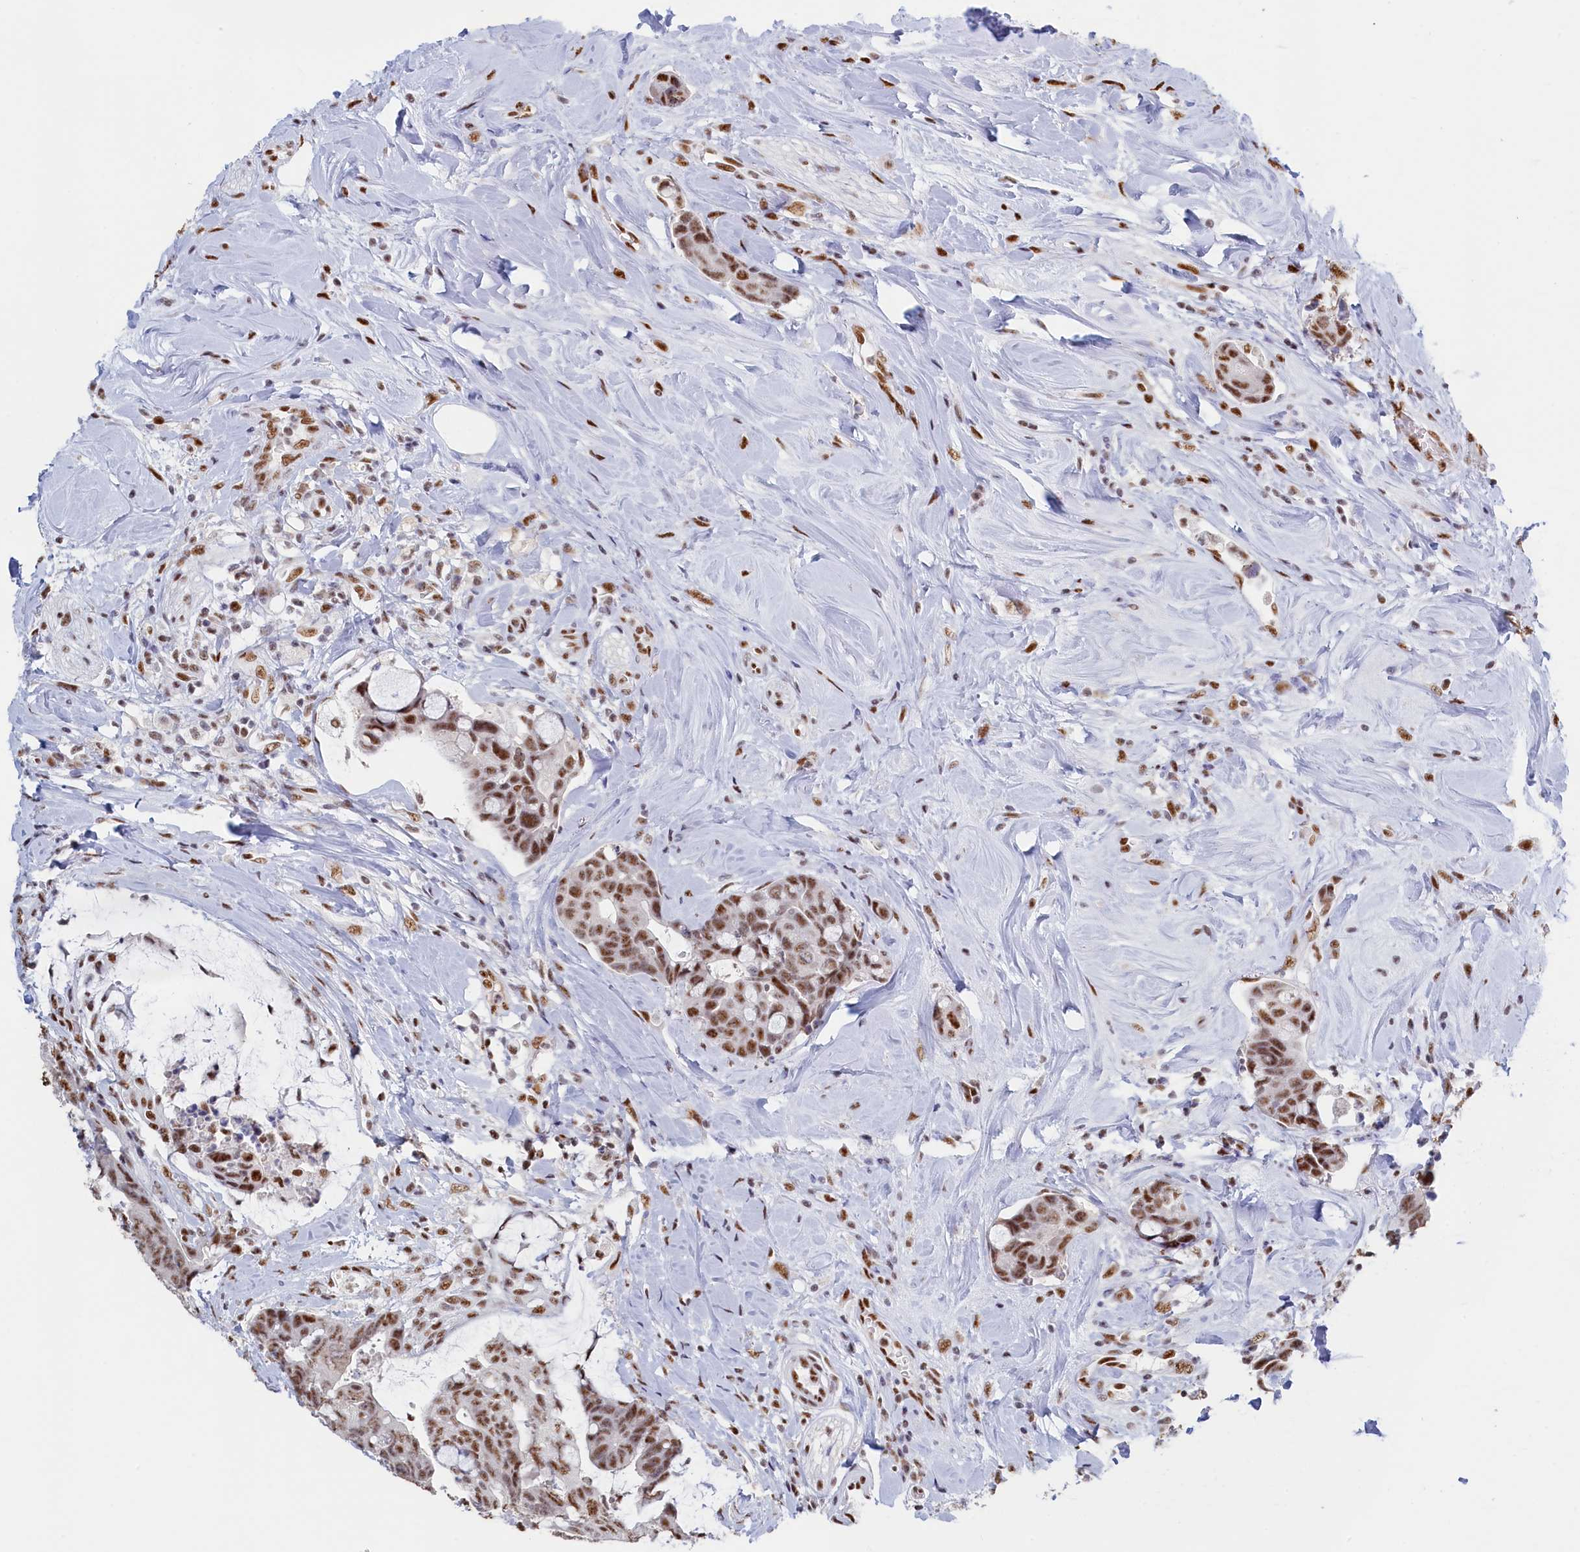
{"staining": {"intensity": "moderate", "quantity": ">75%", "location": "nuclear"}, "tissue": "colorectal cancer", "cell_type": "Tumor cells", "image_type": "cancer", "snomed": [{"axis": "morphology", "description": "Adenocarcinoma, NOS"}, {"axis": "topography", "description": "Colon"}], "caption": "Immunohistochemistry (IHC) staining of colorectal cancer, which displays medium levels of moderate nuclear staining in about >75% of tumor cells indicating moderate nuclear protein expression. The staining was performed using DAB (3,3'-diaminobenzidine) (brown) for protein detection and nuclei were counterstained in hematoxylin (blue).", "gene": "MOSPD3", "patient": {"sex": "female", "age": 82}}